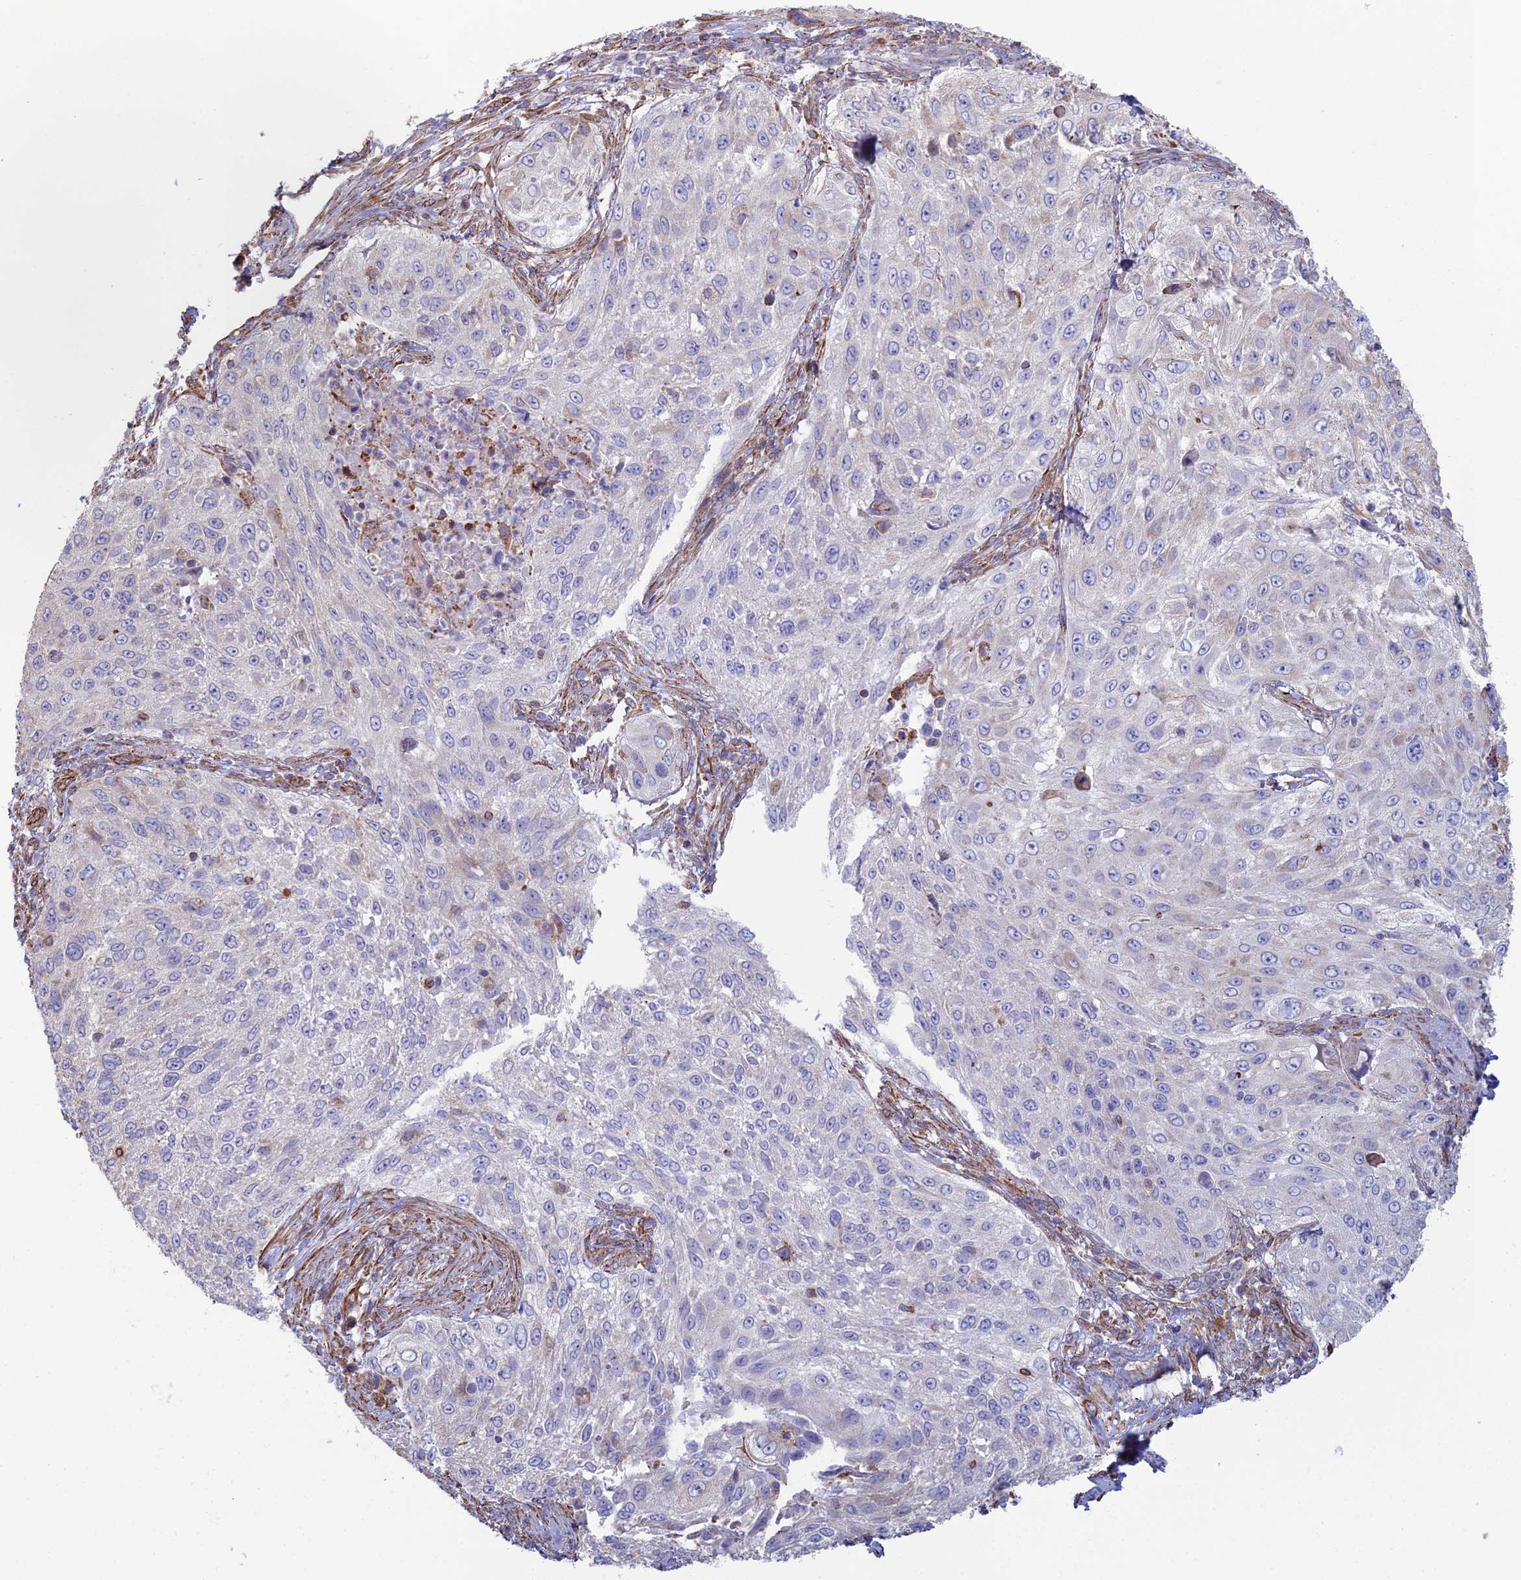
{"staining": {"intensity": "negative", "quantity": "none", "location": "none"}, "tissue": "cervical cancer", "cell_type": "Tumor cells", "image_type": "cancer", "snomed": [{"axis": "morphology", "description": "Squamous cell carcinoma, NOS"}, {"axis": "topography", "description": "Cervix"}], "caption": "The IHC image has no significant positivity in tumor cells of squamous cell carcinoma (cervical) tissue.", "gene": "CLVS2", "patient": {"sex": "female", "age": 42}}